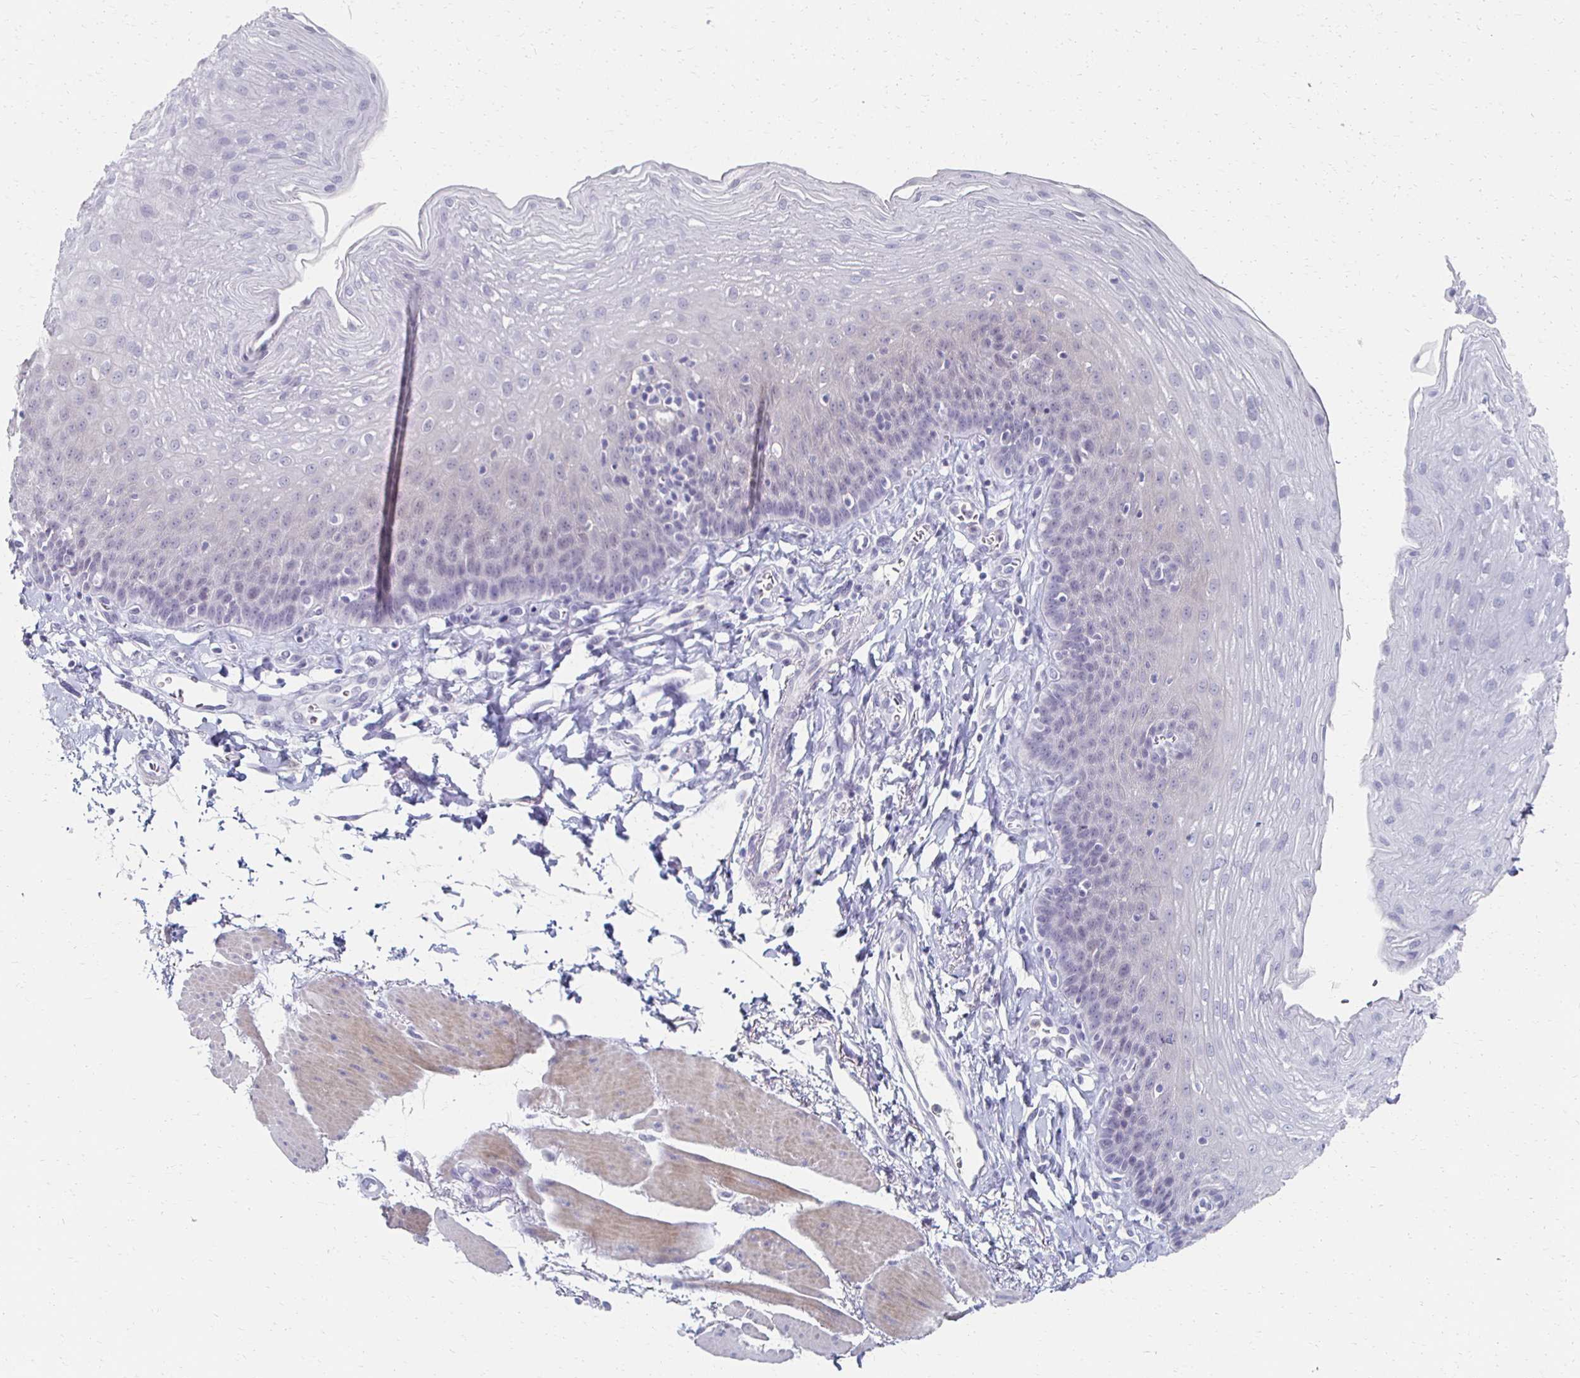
{"staining": {"intensity": "negative", "quantity": "none", "location": "none"}, "tissue": "esophagus", "cell_type": "Squamous epithelial cells", "image_type": "normal", "snomed": [{"axis": "morphology", "description": "Normal tissue, NOS"}, {"axis": "topography", "description": "Esophagus"}], "caption": "Immunohistochemical staining of normal human esophagus displays no significant expression in squamous epithelial cells. (DAB IHC visualized using brightfield microscopy, high magnification).", "gene": "CXCR2", "patient": {"sex": "female", "age": 81}}